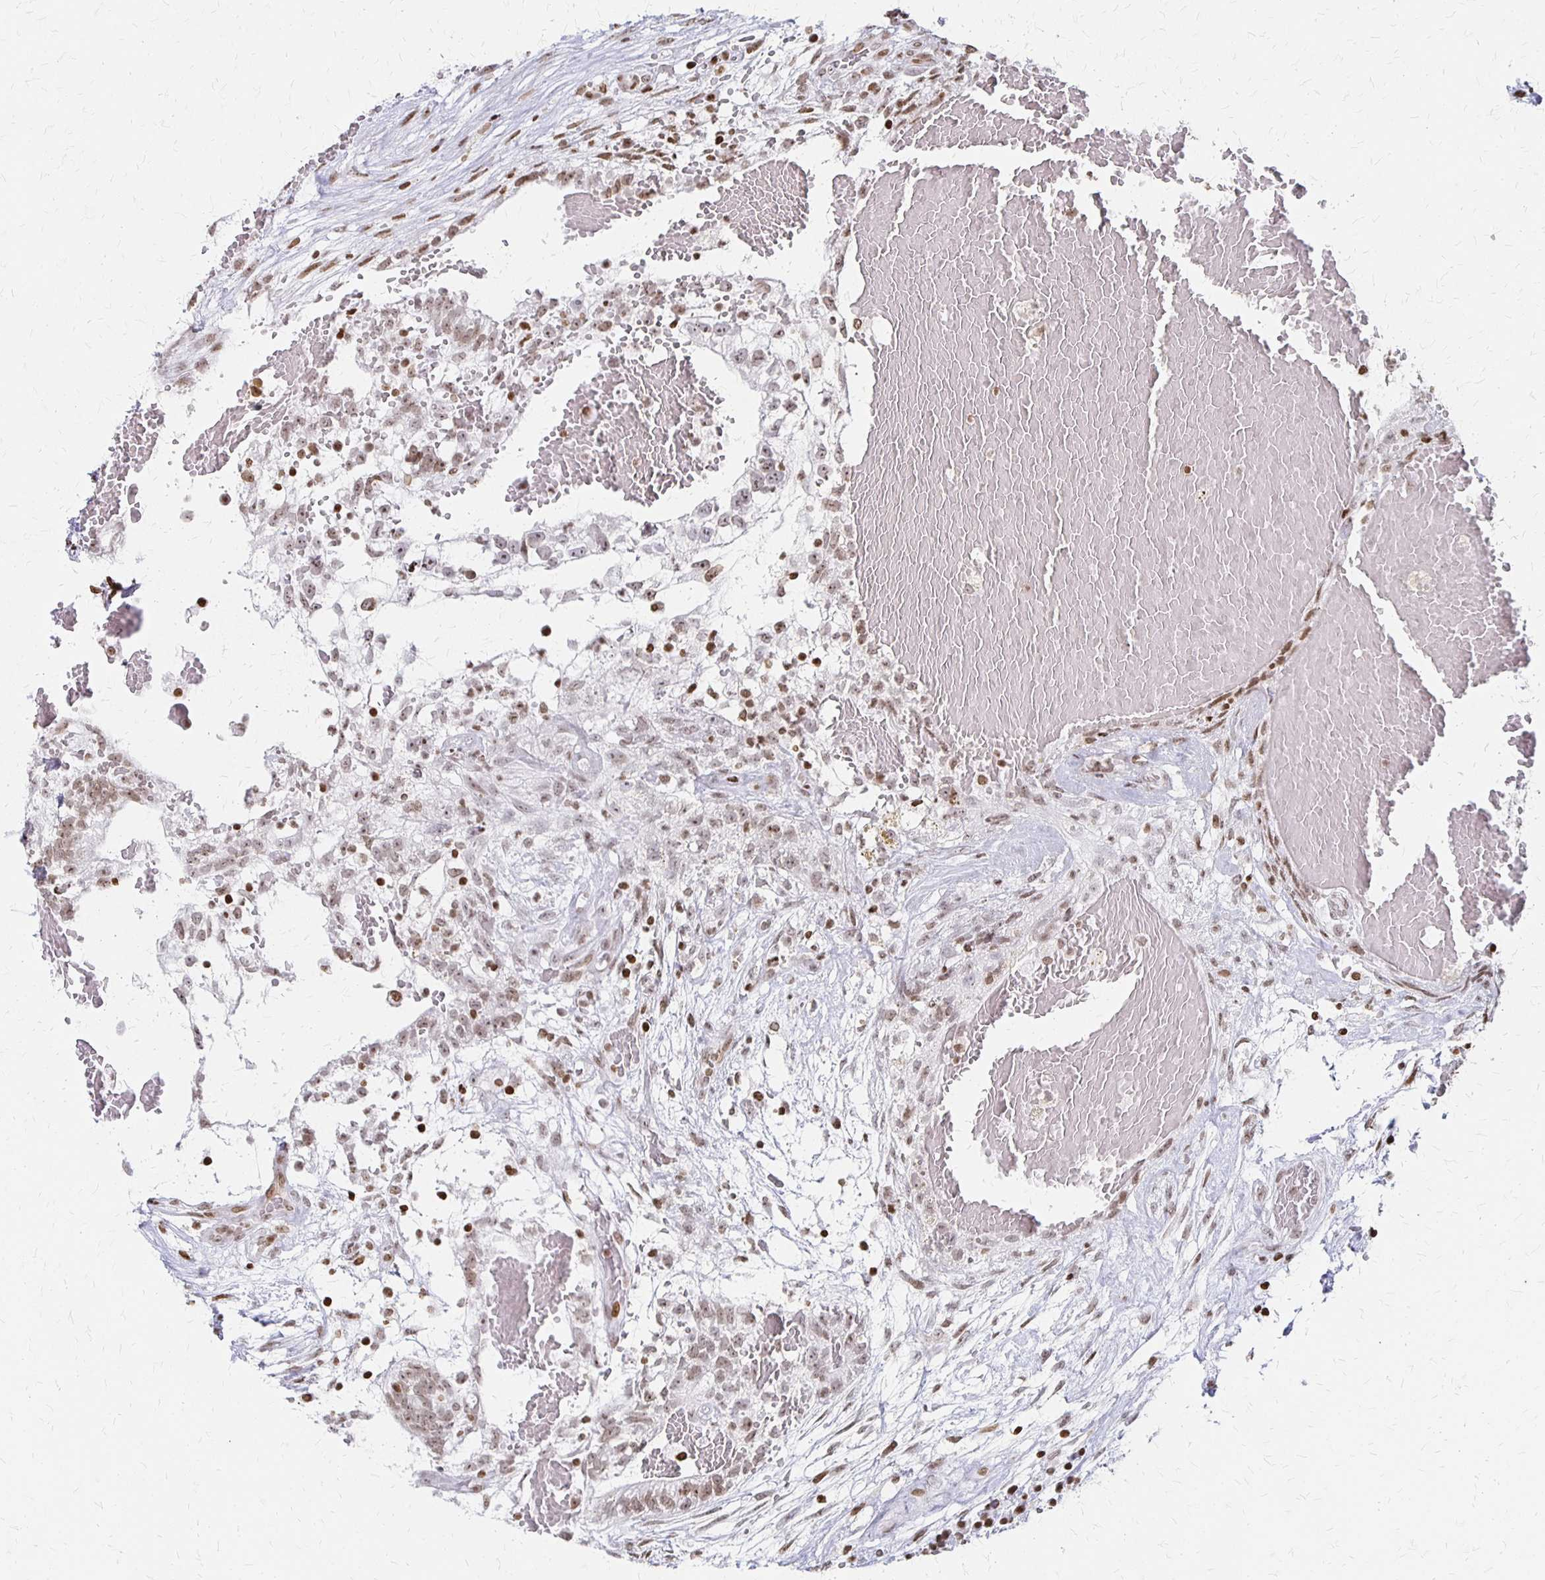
{"staining": {"intensity": "weak", "quantity": "25%-75%", "location": "nuclear"}, "tissue": "testis cancer", "cell_type": "Tumor cells", "image_type": "cancer", "snomed": [{"axis": "morphology", "description": "Normal tissue, NOS"}, {"axis": "morphology", "description": "Carcinoma, Embryonal, NOS"}, {"axis": "topography", "description": "Testis"}], "caption": "Embryonal carcinoma (testis) stained with a protein marker exhibits weak staining in tumor cells.", "gene": "ZNF280C", "patient": {"sex": "male", "age": 32}}